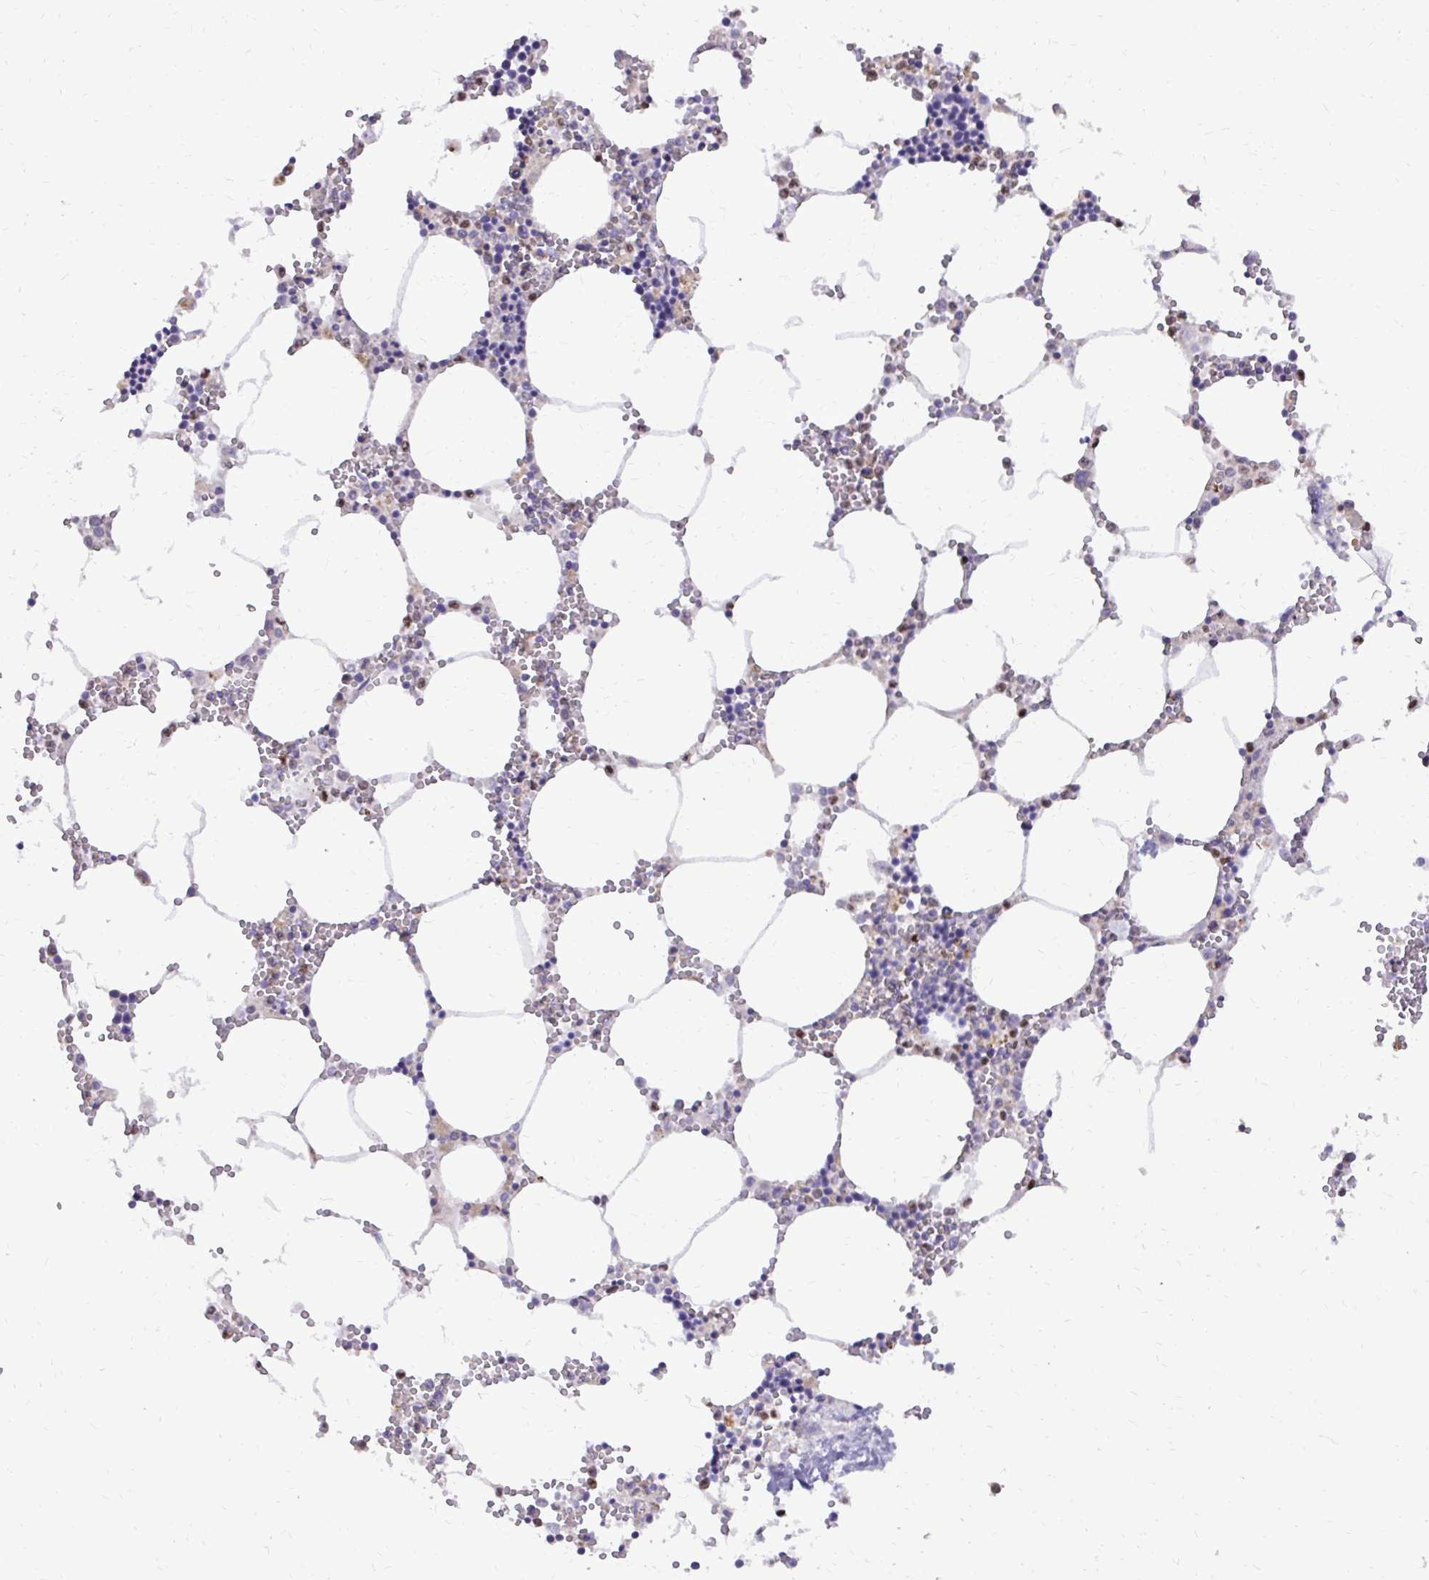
{"staining": {"intensity": "weak", "quantity": "<25%", "location": "cytoplasmic/membranous"}, "tissue": "bone marrow", "cell_type": "Hematopoietic cells", "image_type": "normal", "snomed": [{"axis": "morphology", "description": "Normal tissue, NOS"}, {"axis": "topography", "description": "Bone marrow"}], "caption": "This micrograph is of unremarkable bone marrow stained with IHC to label a protein in brown with the nuclei are counter-stained blue. There is no staining in hematopoietic cells.", "gene": "ABCC3", "patient": {"sex": "male", "age": 54}}